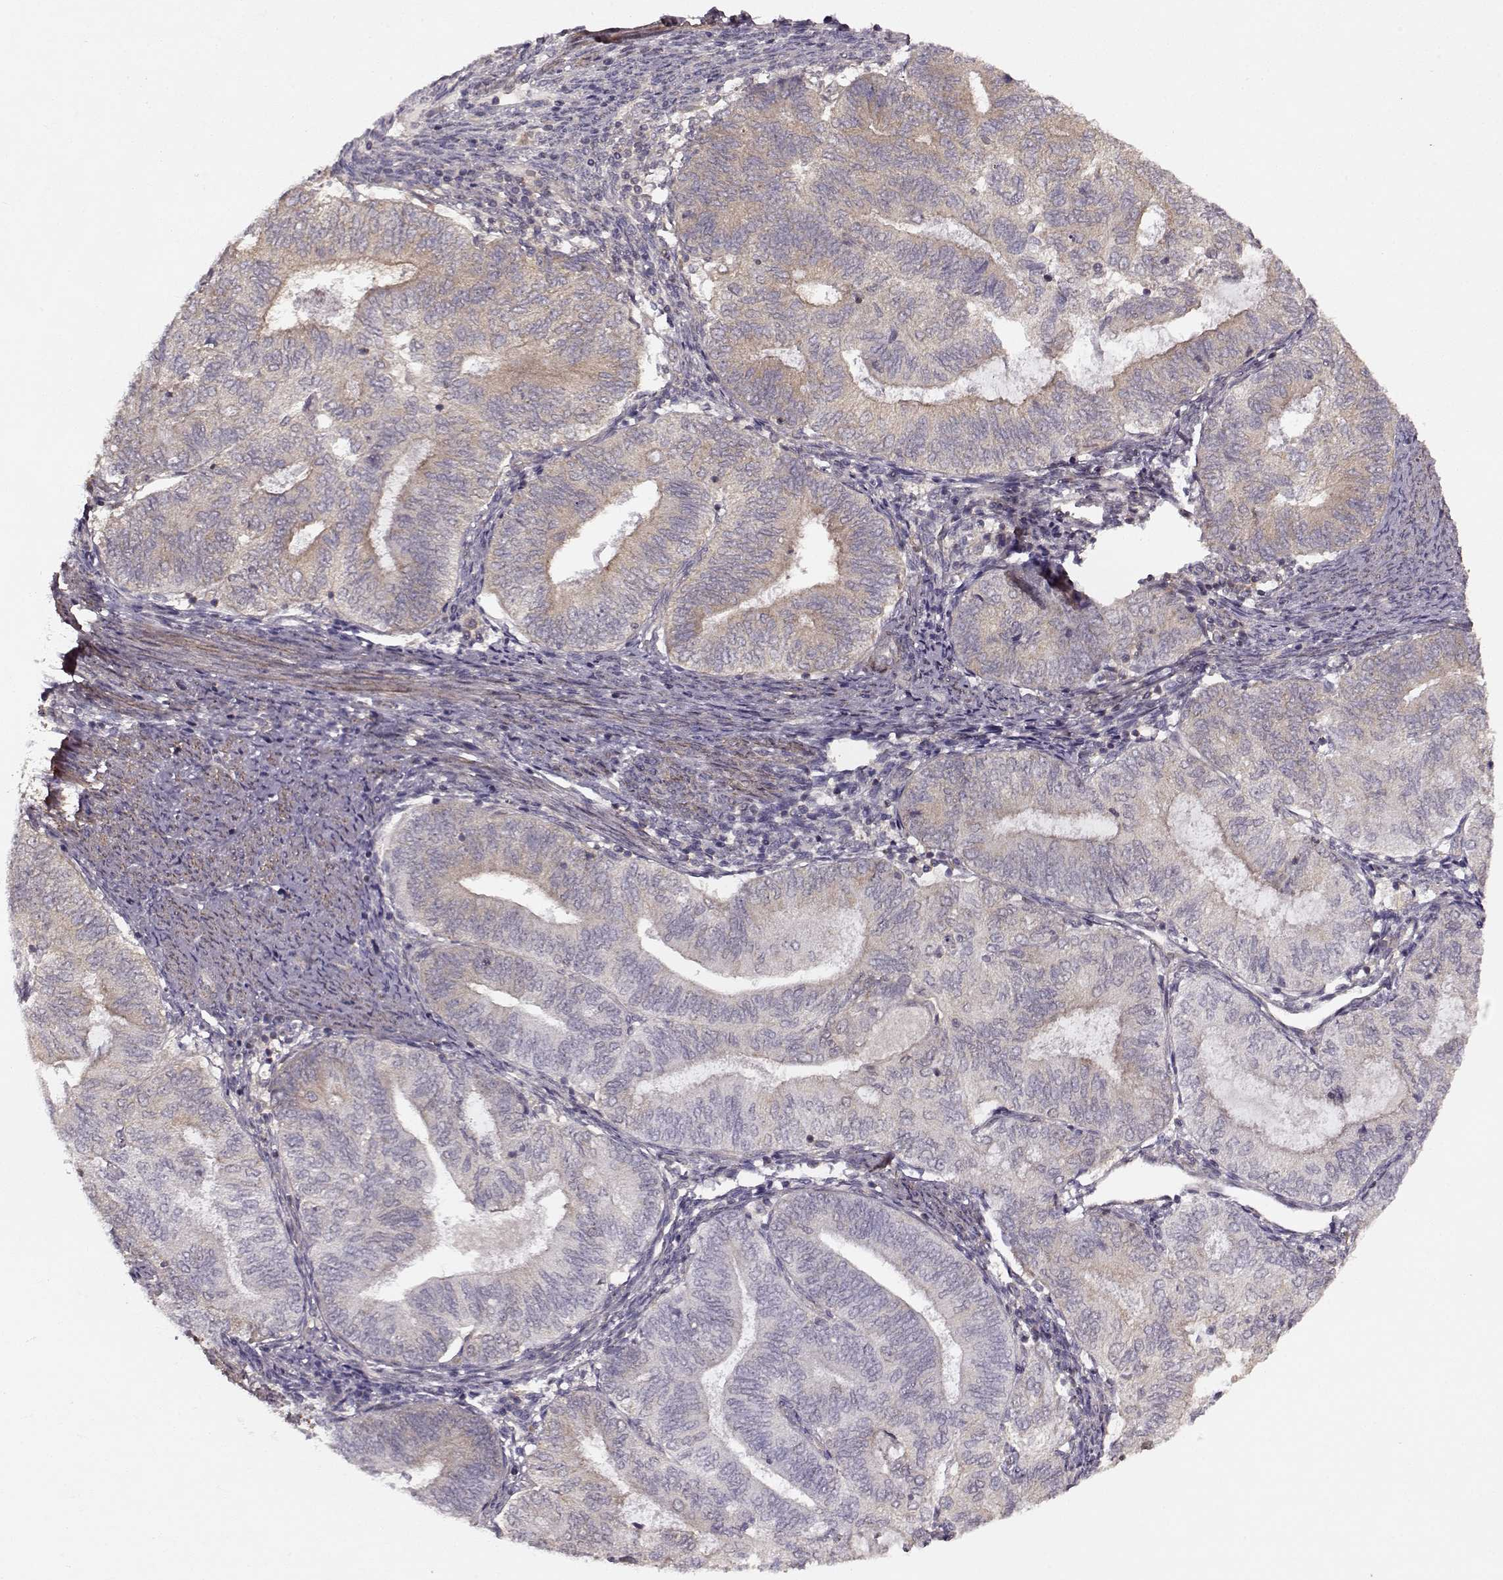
{"staining": {"intensity": "weak", "quantity": "<25%", "location": "cytoplasmic/membranous"}, "tissue": "endometrial cancer", "cell_type": "Tumor cells", "image_type": "cancer", "snomed": [{"axis": "morphology", "description": "Adenocarcinoma, NOS"}, {"axis": "topography", "description": "Endometrium"}], "caption": "An immunohistochemistry micrograph of endometrial cancer is shown. There is no staining in tumor cells of endometrial cancer.", "gene": "SLAIN2", "patient": {"sex": "female", "age": 65}}